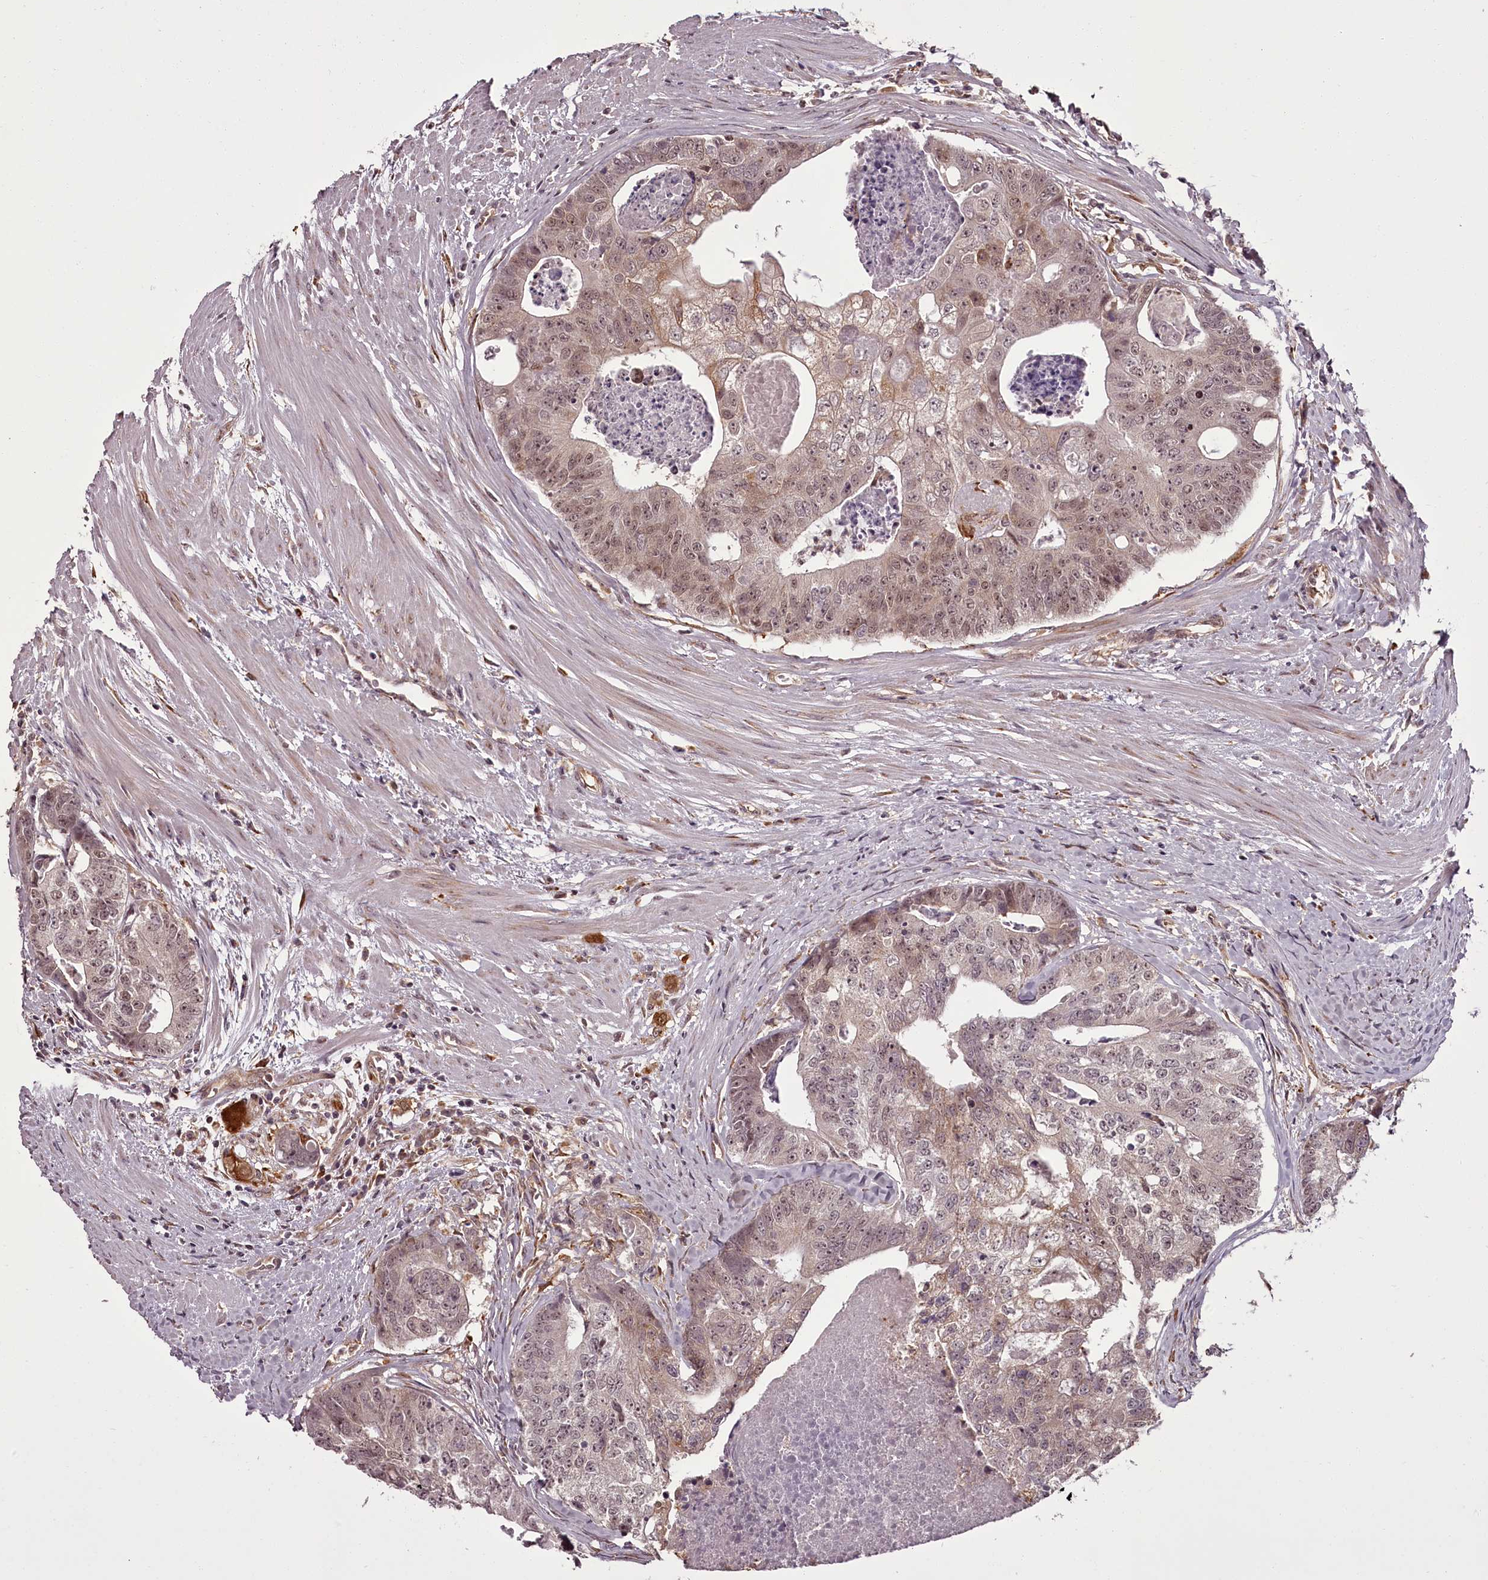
{"staining": {"intensity": "weak", "quantity": ">75%", "location": "cytoplasmic/membranous,nuclear"}, "tissue": "colorectal cancer", "cell_type": "Tumor cells", "image_type": "cancer", "snomed": [{"axis": "morphology", "description": "Adenocarcinoma, NOS"}, {"axis": "topography", "description": "Colon"}], "caption": "Colorectal cancer (adenocarcinoma) stained with a brown dye exhibits weak cytoplasmic/membranous and nuclear positive expression in approximately >75% of tumor cells.", "gene": "CCDC92", "patient": {"sex": "female", "age": 67}}